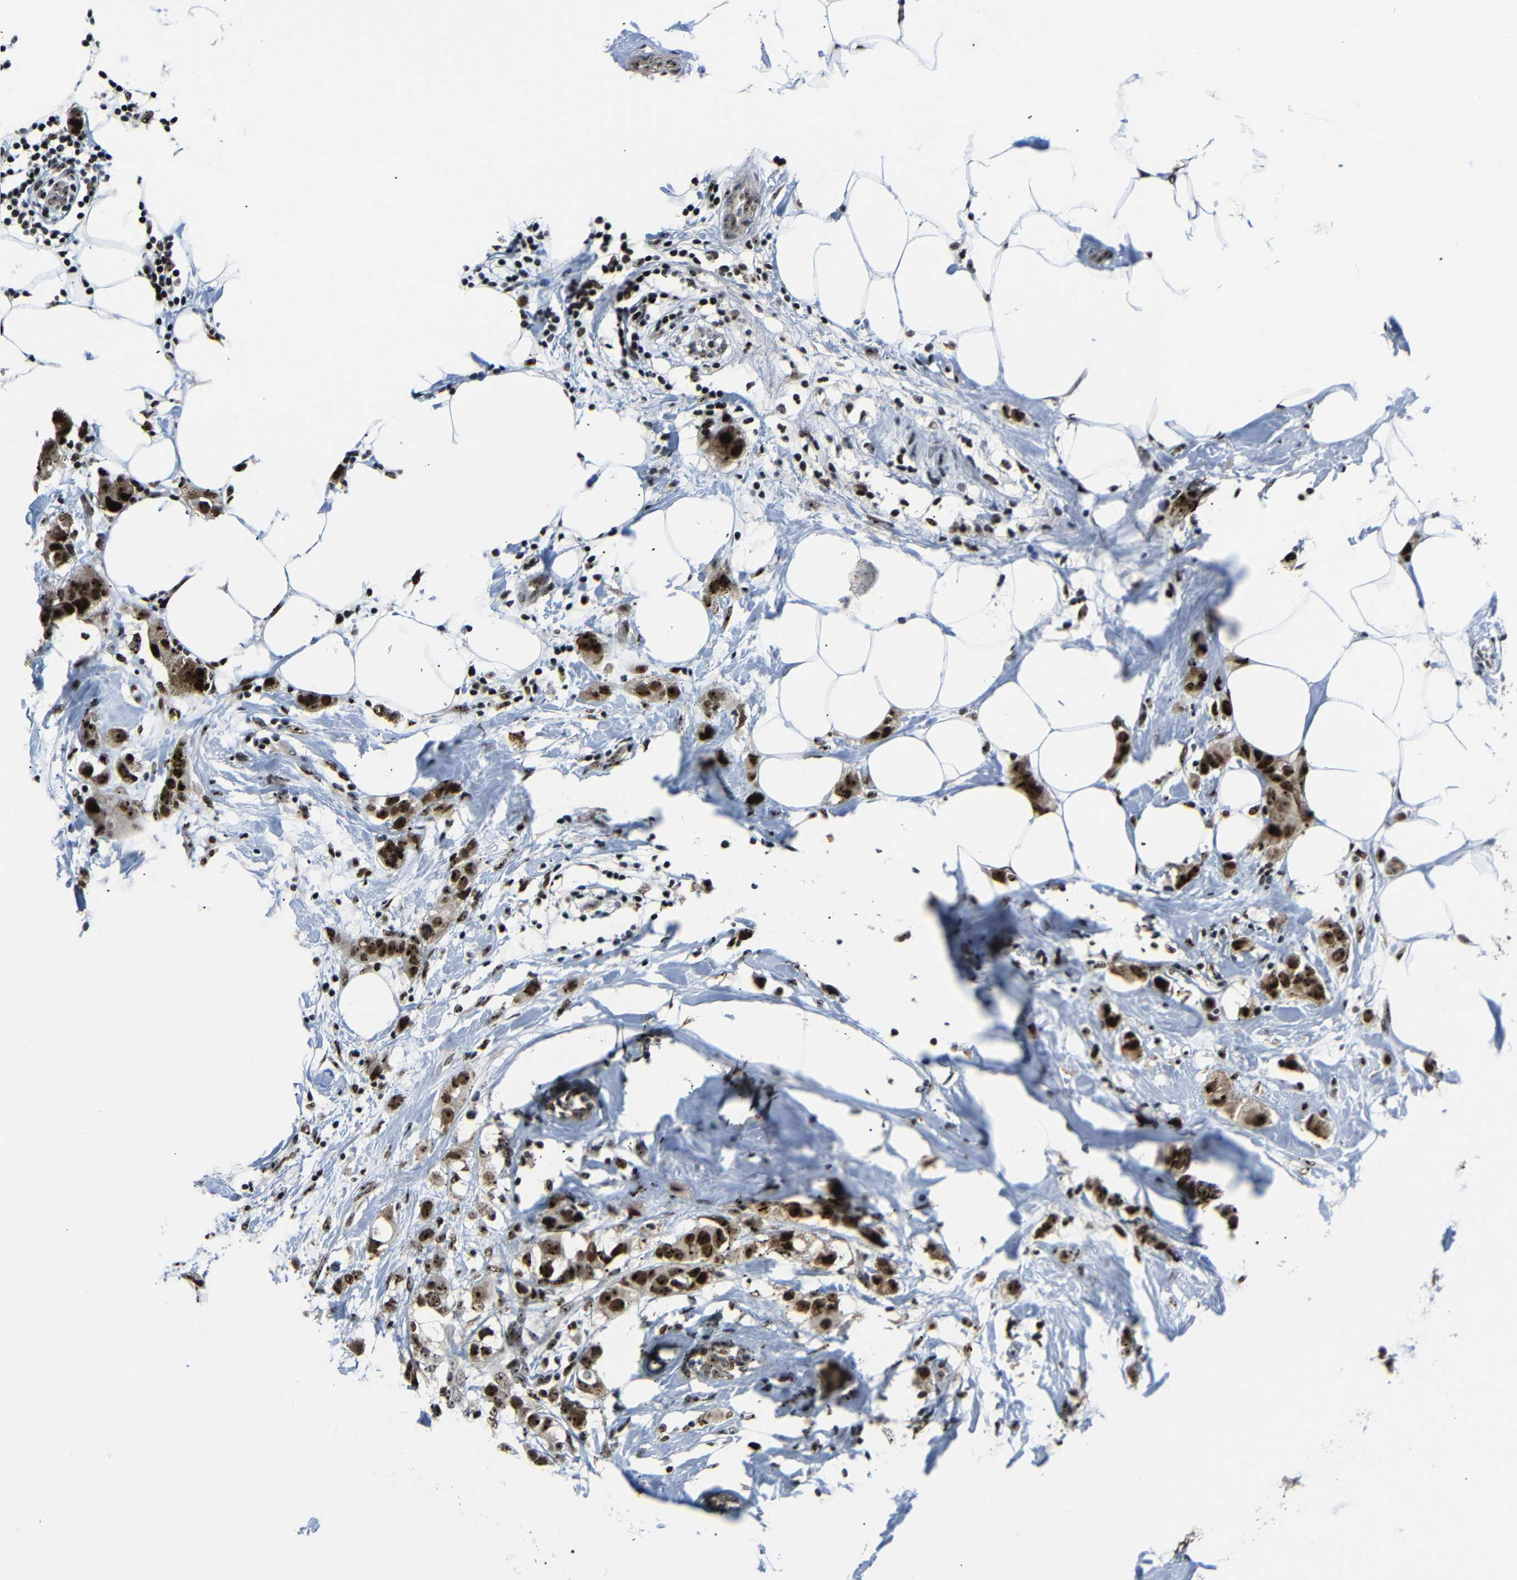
{"staining": {"intensity": "strong", "quantity": ">75%", "location": "nuclear"}, "tissue": "breast cancer", "cell_type": "Tumor cells", "image_type": "cancer", "snomed": [{"axis": "morphology", "description": "Normal tissue, NOS"}, {"axis": "morphology", "description": "Duct carcinoma"}, {"axis": "topography", "description": "Breast"}], "caption": "A high amount of strong nuclear staining is seen in about >75% of tumor cells in breast invasive ductal carcinoma tissue. (DAB (3,3'-diaminobenzidine) = brown stain, brightfield microscopy at high magnification).", "gene": "SETDB2", "patient": {"sex": "female", "age": 50}}